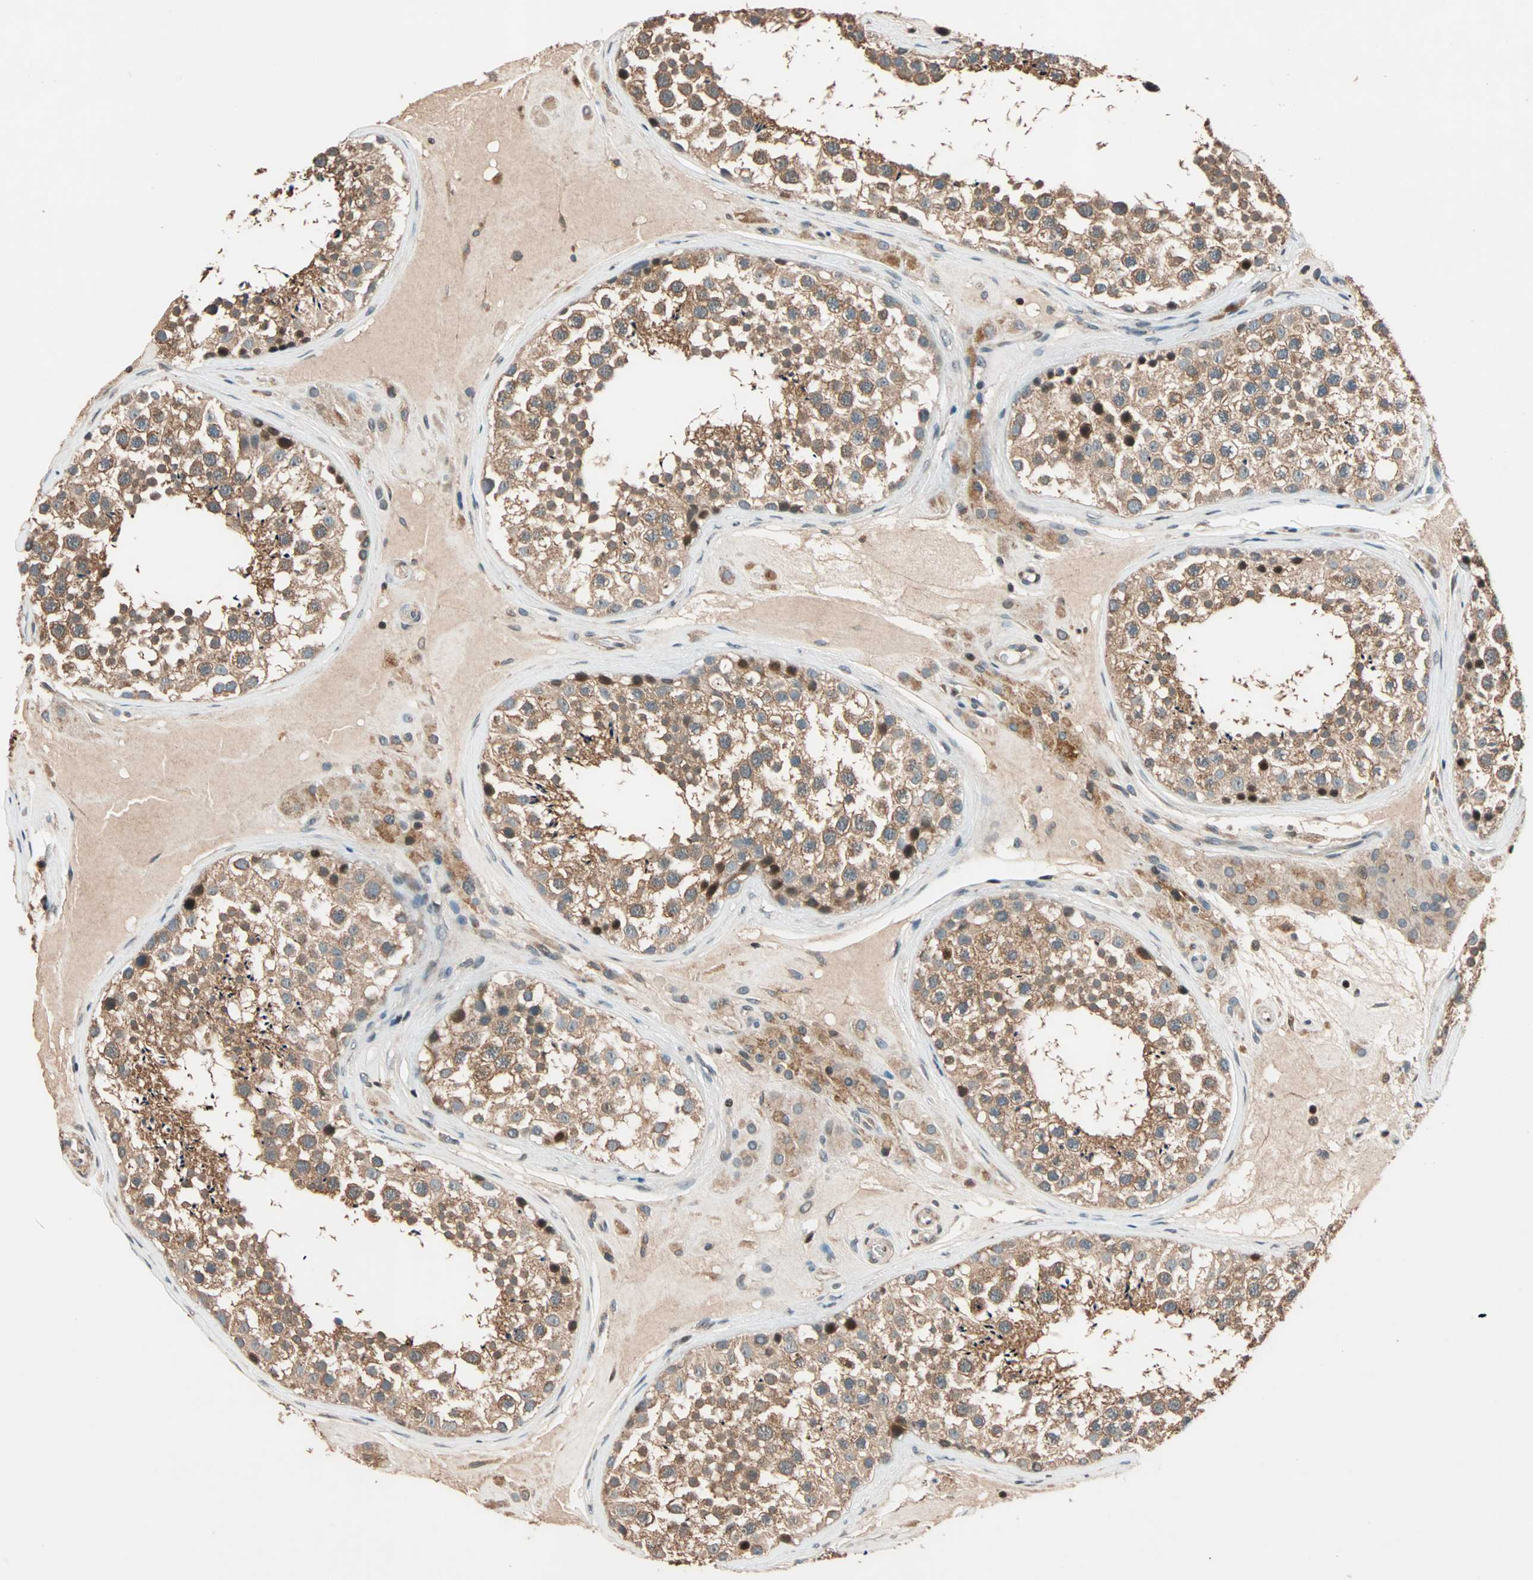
{"staining": {"intensity": "moderate", "quantity": ">75%", "location": "cytoplasmic/membranous"}, "tissue": "testis", "cell_type": "Cells in seminiferous ducts", "image_type": "normal", "snomed": [{"axis": "morphology", "description": "Normal tissue, NOS"}, {"axis": "topography", "description": "Testis"}], "caption": "Protein staining of unremarkable testis shows moderate cytoplasmic/membranous staining in approximately >75% of cells in seminiferous ducts. Nuclei are stained in blue.", "gene": "HECW1", "patient": {"sex": "male", "age": 46}}